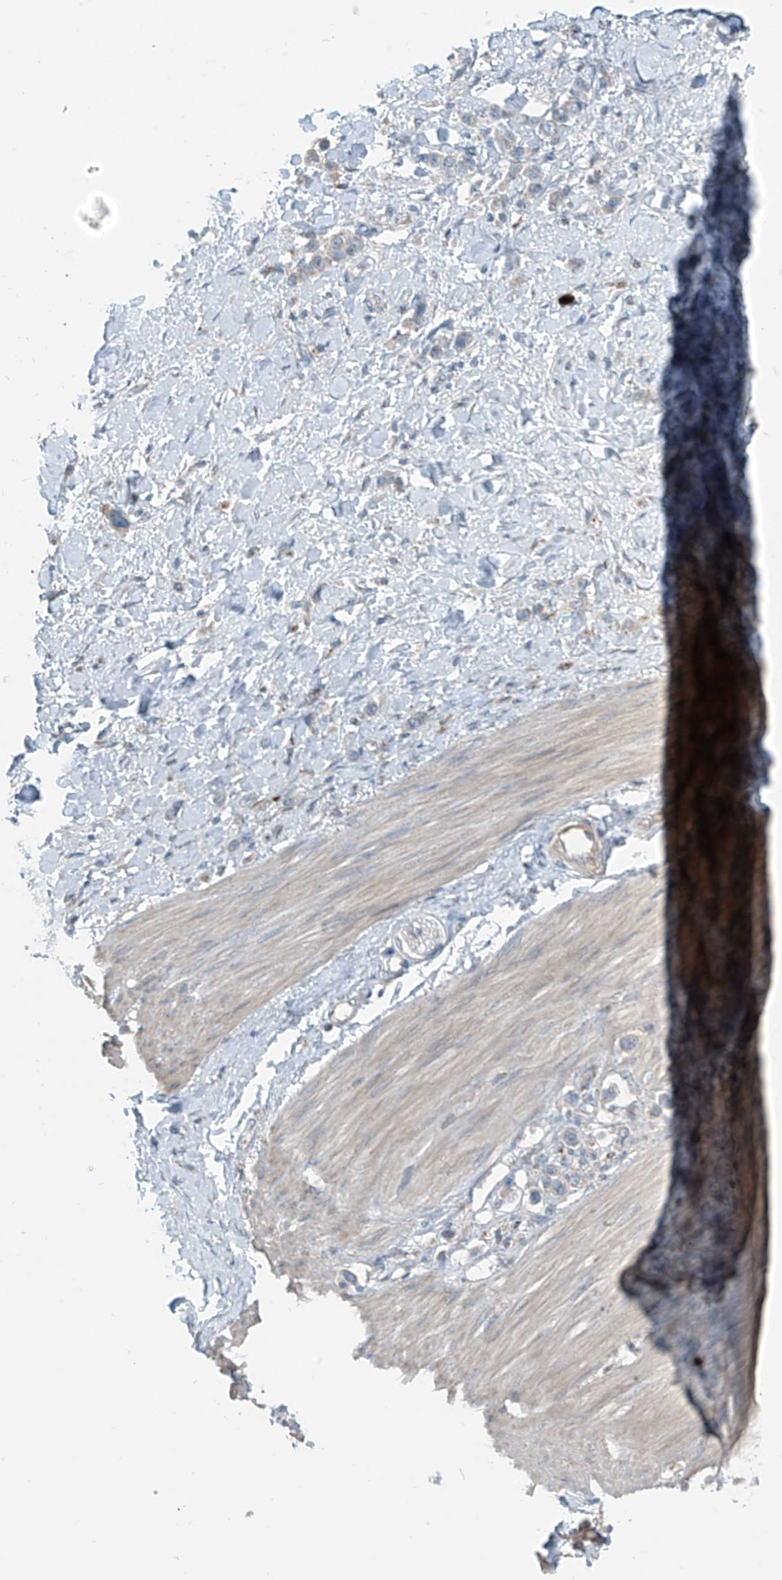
{"staining": {"intensity": "negative", "quantity": "none", "location": "none"}, "tissue": "stomach cancer", "cell_type": "Tumor cells", "image_type": "cancer", "snomed": [{"axis": "morphology", "description": "Normal tissue, NOS"}, {"axis": "morphology", "description": "Adenocarcinoma, NOS"}, {"axis": "topography", "description": "Stomach, upper"}, {"axis": "topography", "description": "Stomach"}], "caption": "This is an IHC micrograph of human stomach cancer. There is no staining in tumor cells.", "gene": "SLC12A6", "patient": {"sex": "female", "age": 65}}